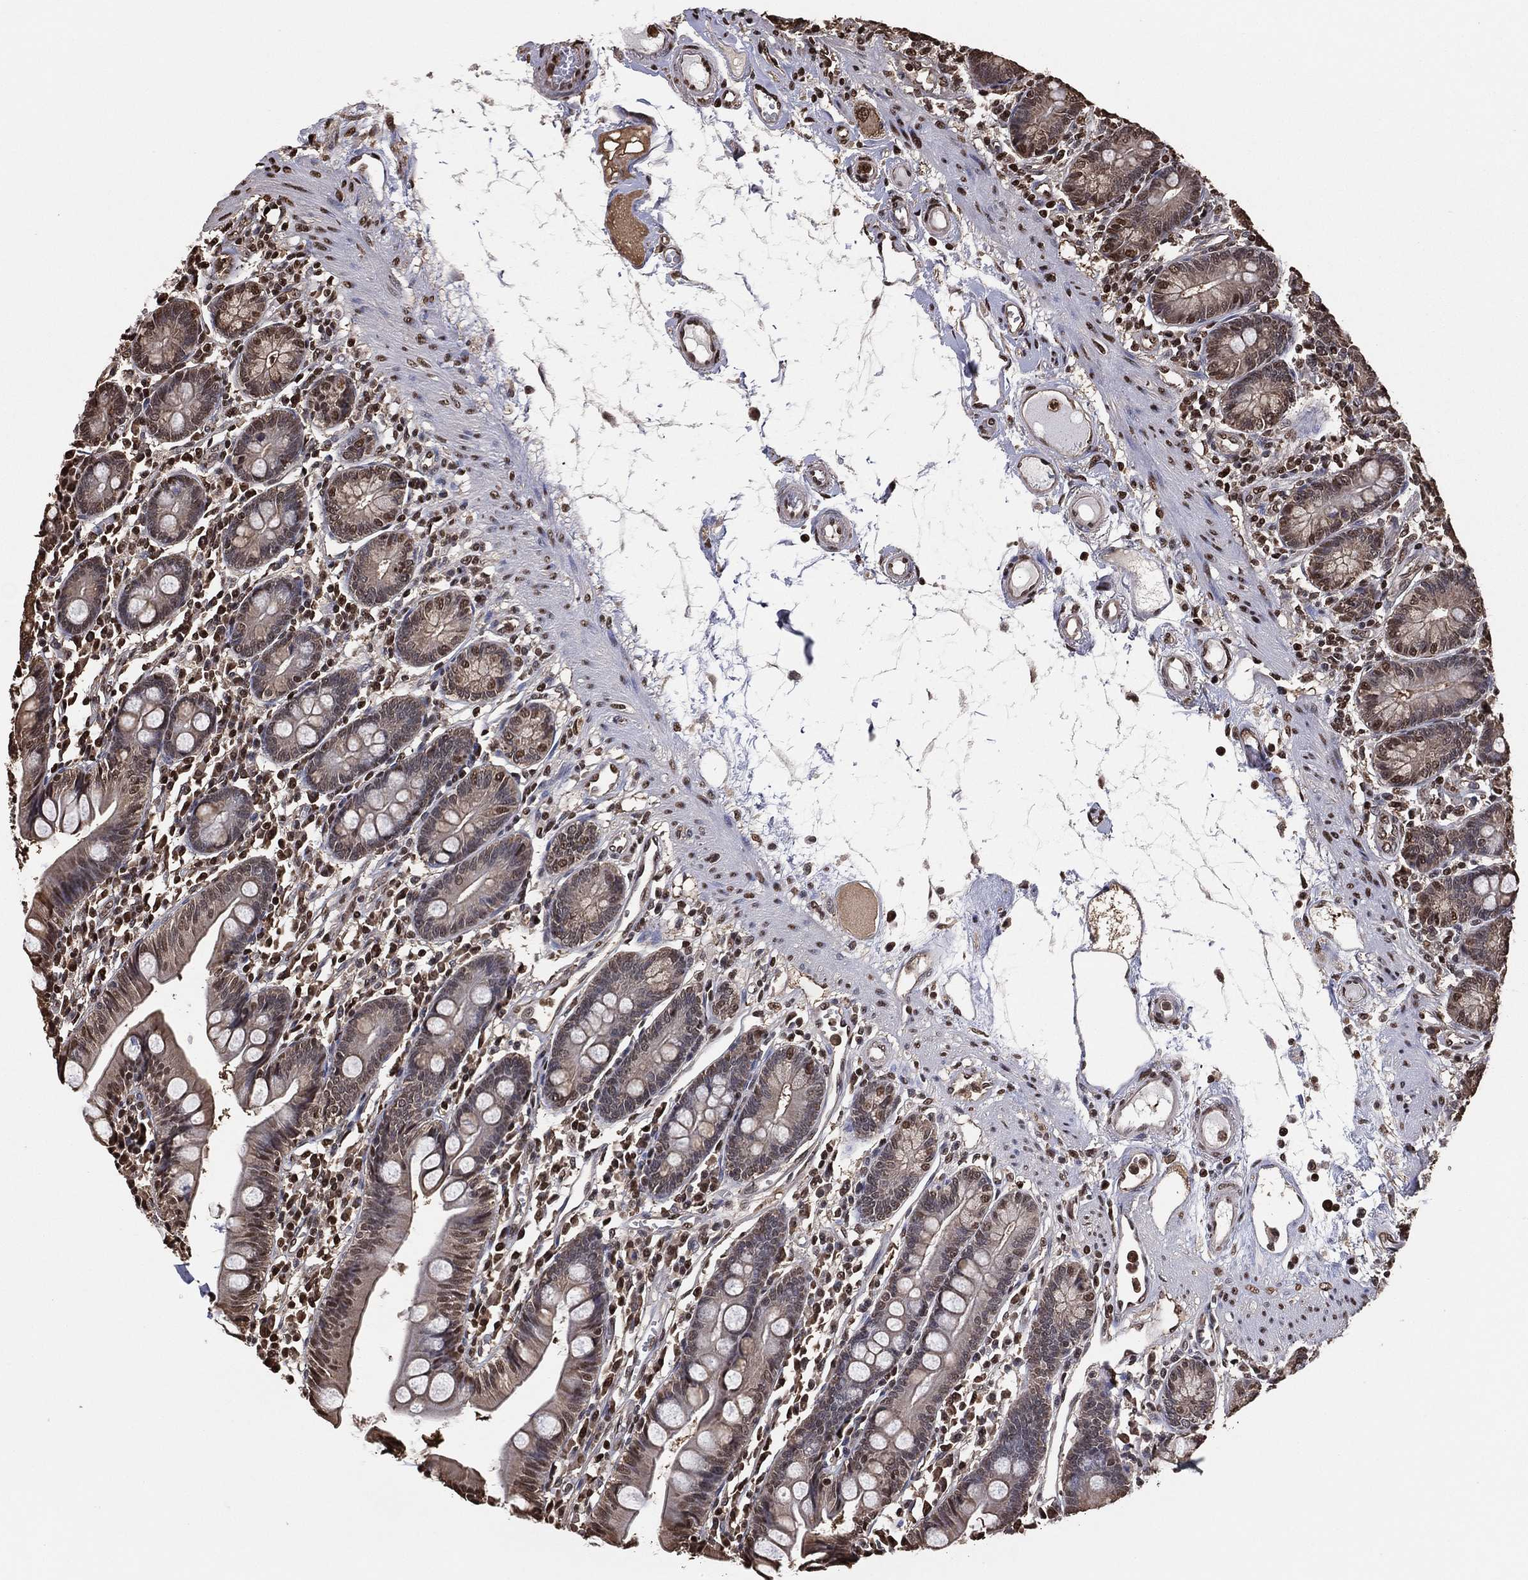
{"staining": {"intensity": "strong", "quantity": "<25%", "location": "nuclear"}, "tissue": "small intestine", "cell_type": "Glandular cells", "image_type": "normal", "snomed": [{"axis": "morphology", "description": "Normal tissue, NOS"}, {"axis": "topography", "description": "Small intestine"}], "caption": "Immunohistochemistry image of unremarkable small intestine stained for a protein (brown), which exhibits medium levels of strong nuclear positivity in about <25% of glandular cells.", "gene": "GAPDH", "patient": {"sex": "male", "age": 88}}